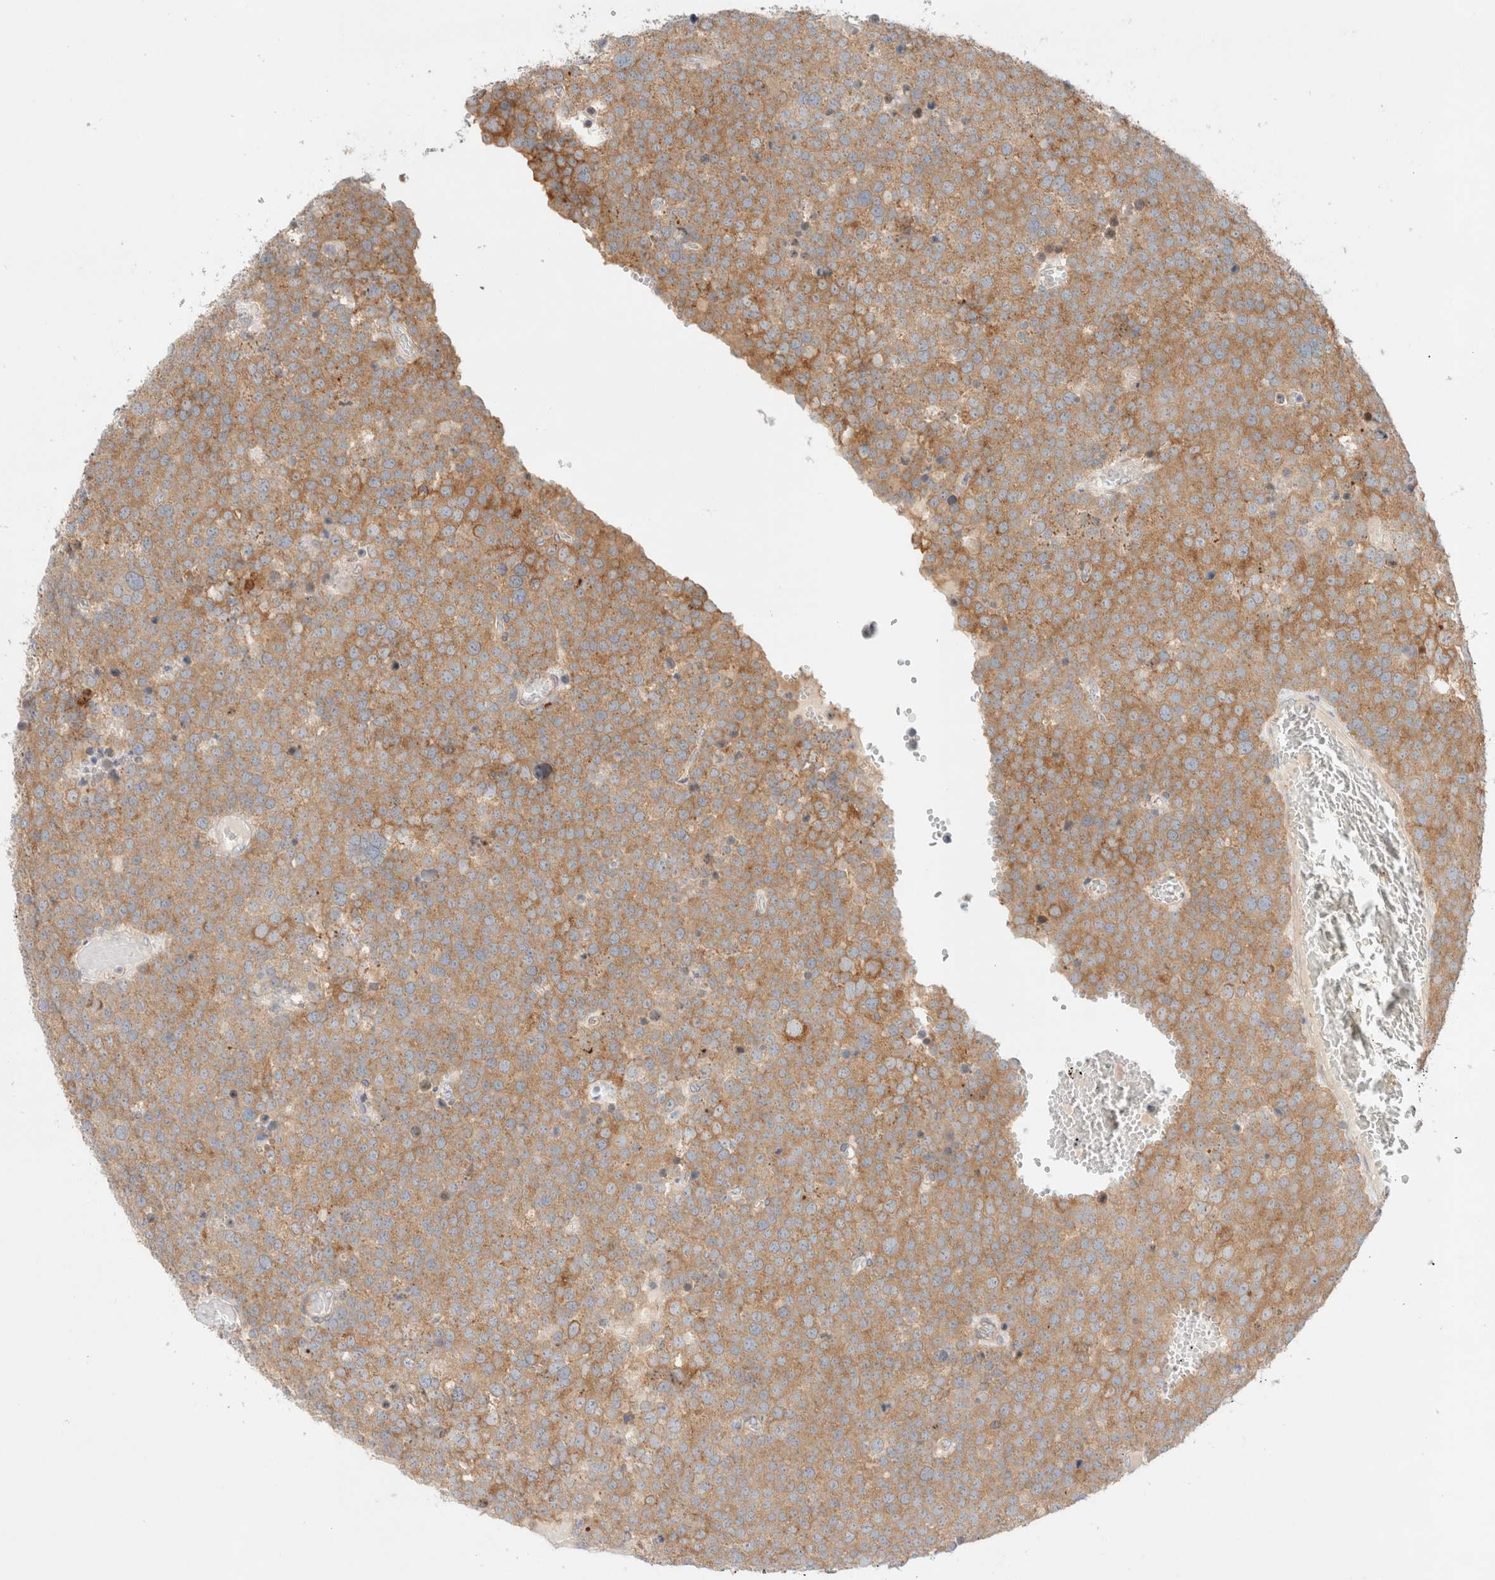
{"staining": {"intensity": "moderate", "quantity": ">75%", "location": "cytoplasmic/membranous"}, "tissue": "testis cancer", "cell_type": "Tumor cells", "image_type": "cancer", "snomed": [{"axis": "morphology", "description": "Seminoma, NOS"}, {"axis": "topography", "description": "Testis"}], "caption": "Immunohistochemical staining of testis cancer exhibits medium levels of moderate cytoplasmic/membranous positivity in about >75% of tumor cells.", "gene": "MARK3", "patient": {"sex": "male", "age": 71}}